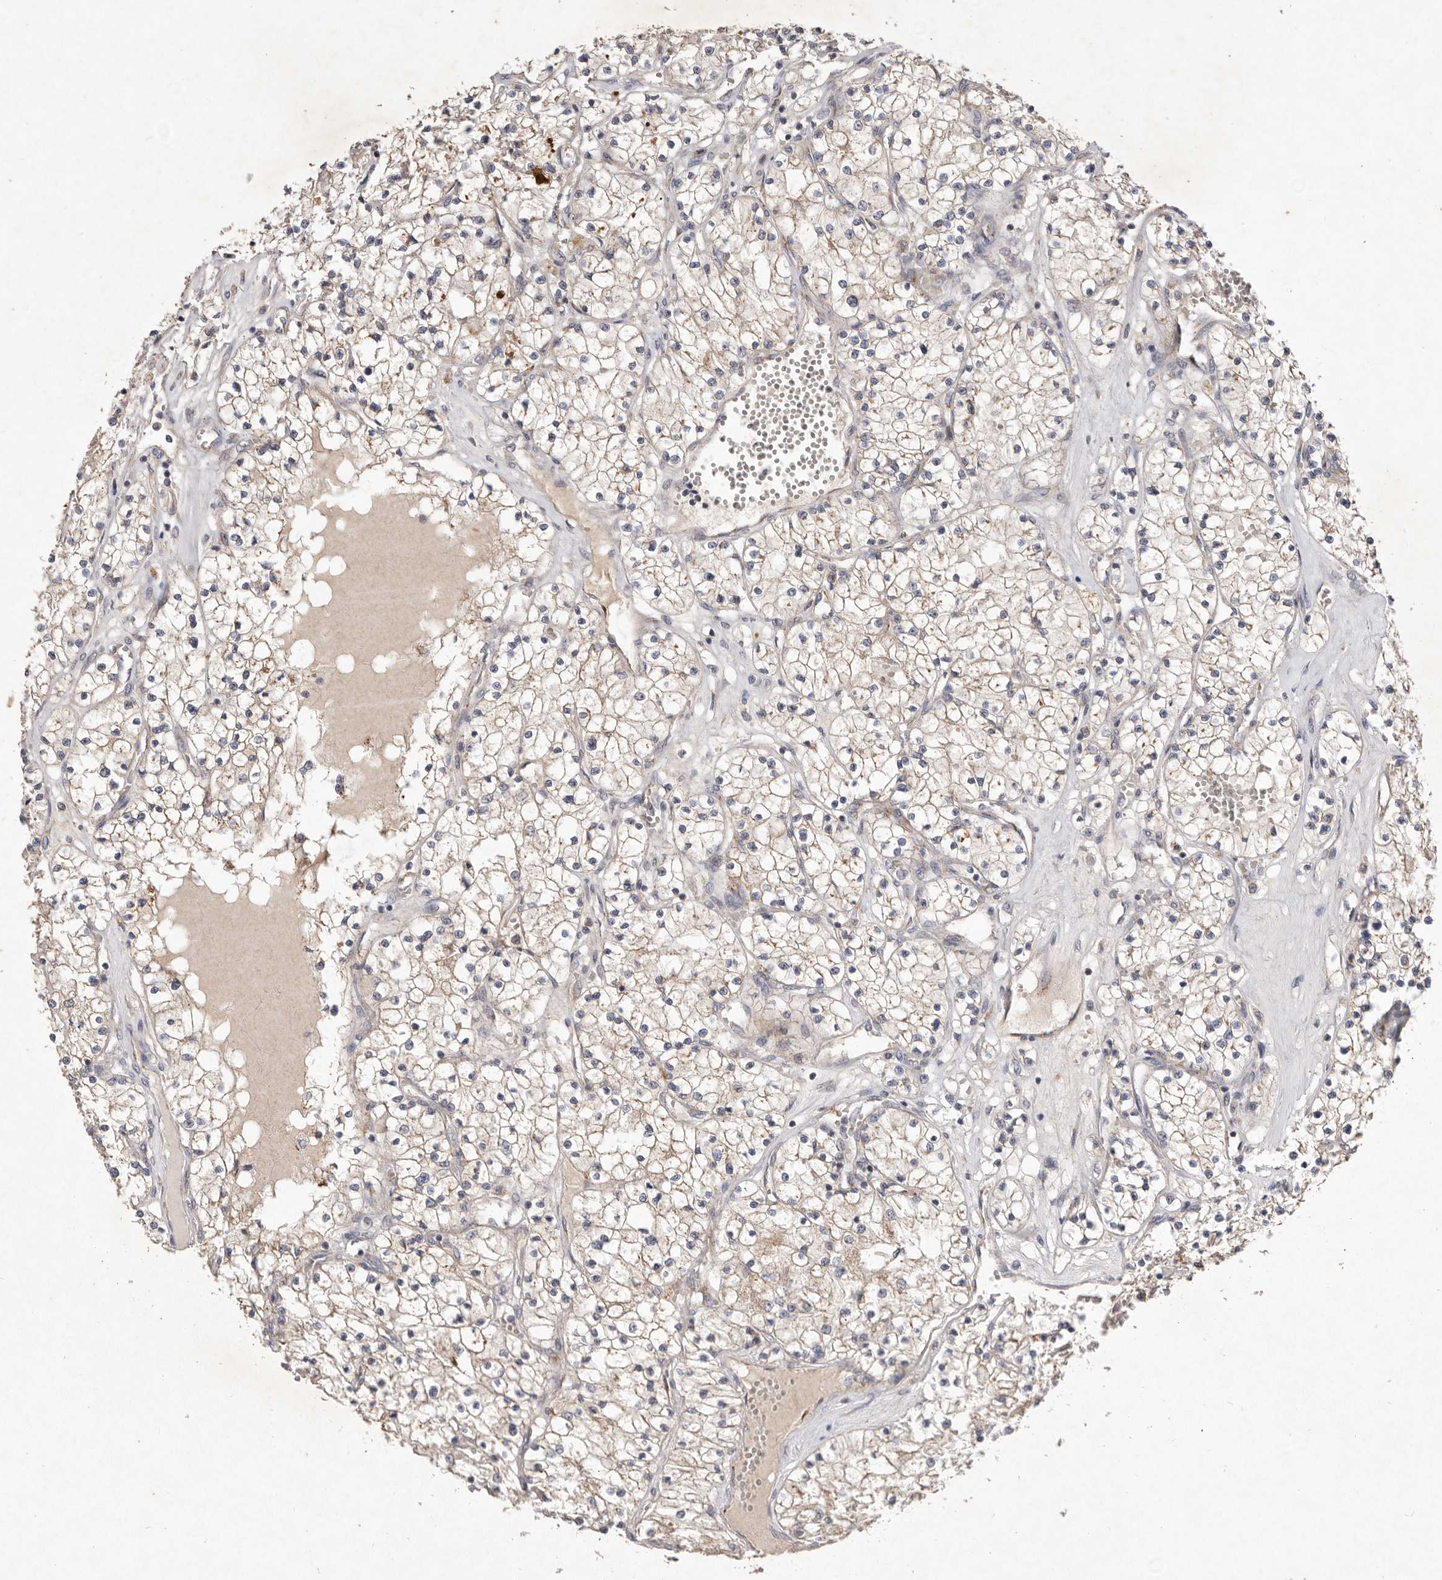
{"staining": {"intensity": "weak", "quantity": ">75%", "location": "cytoplasmic/membranous"}, "tissue": "renal cancer", "cell_type": "Tumor cells", "image_type": "cancer", "snomed": [{"axis": "morphology", "description": "Normal tissue, NOS"}, {"axis": "morphology", "description": "Adenocarcinoma, NOS"}, {"axis": "topography", "description": "Kidney"}], "caption": "The histopathology image shows a brown stain indicating the presence of a protein in the cytoplasmic/membranous of tumor cells in renal cancer.", "gene": "USP24", "patient": {"sex": "male", "age": 68}}